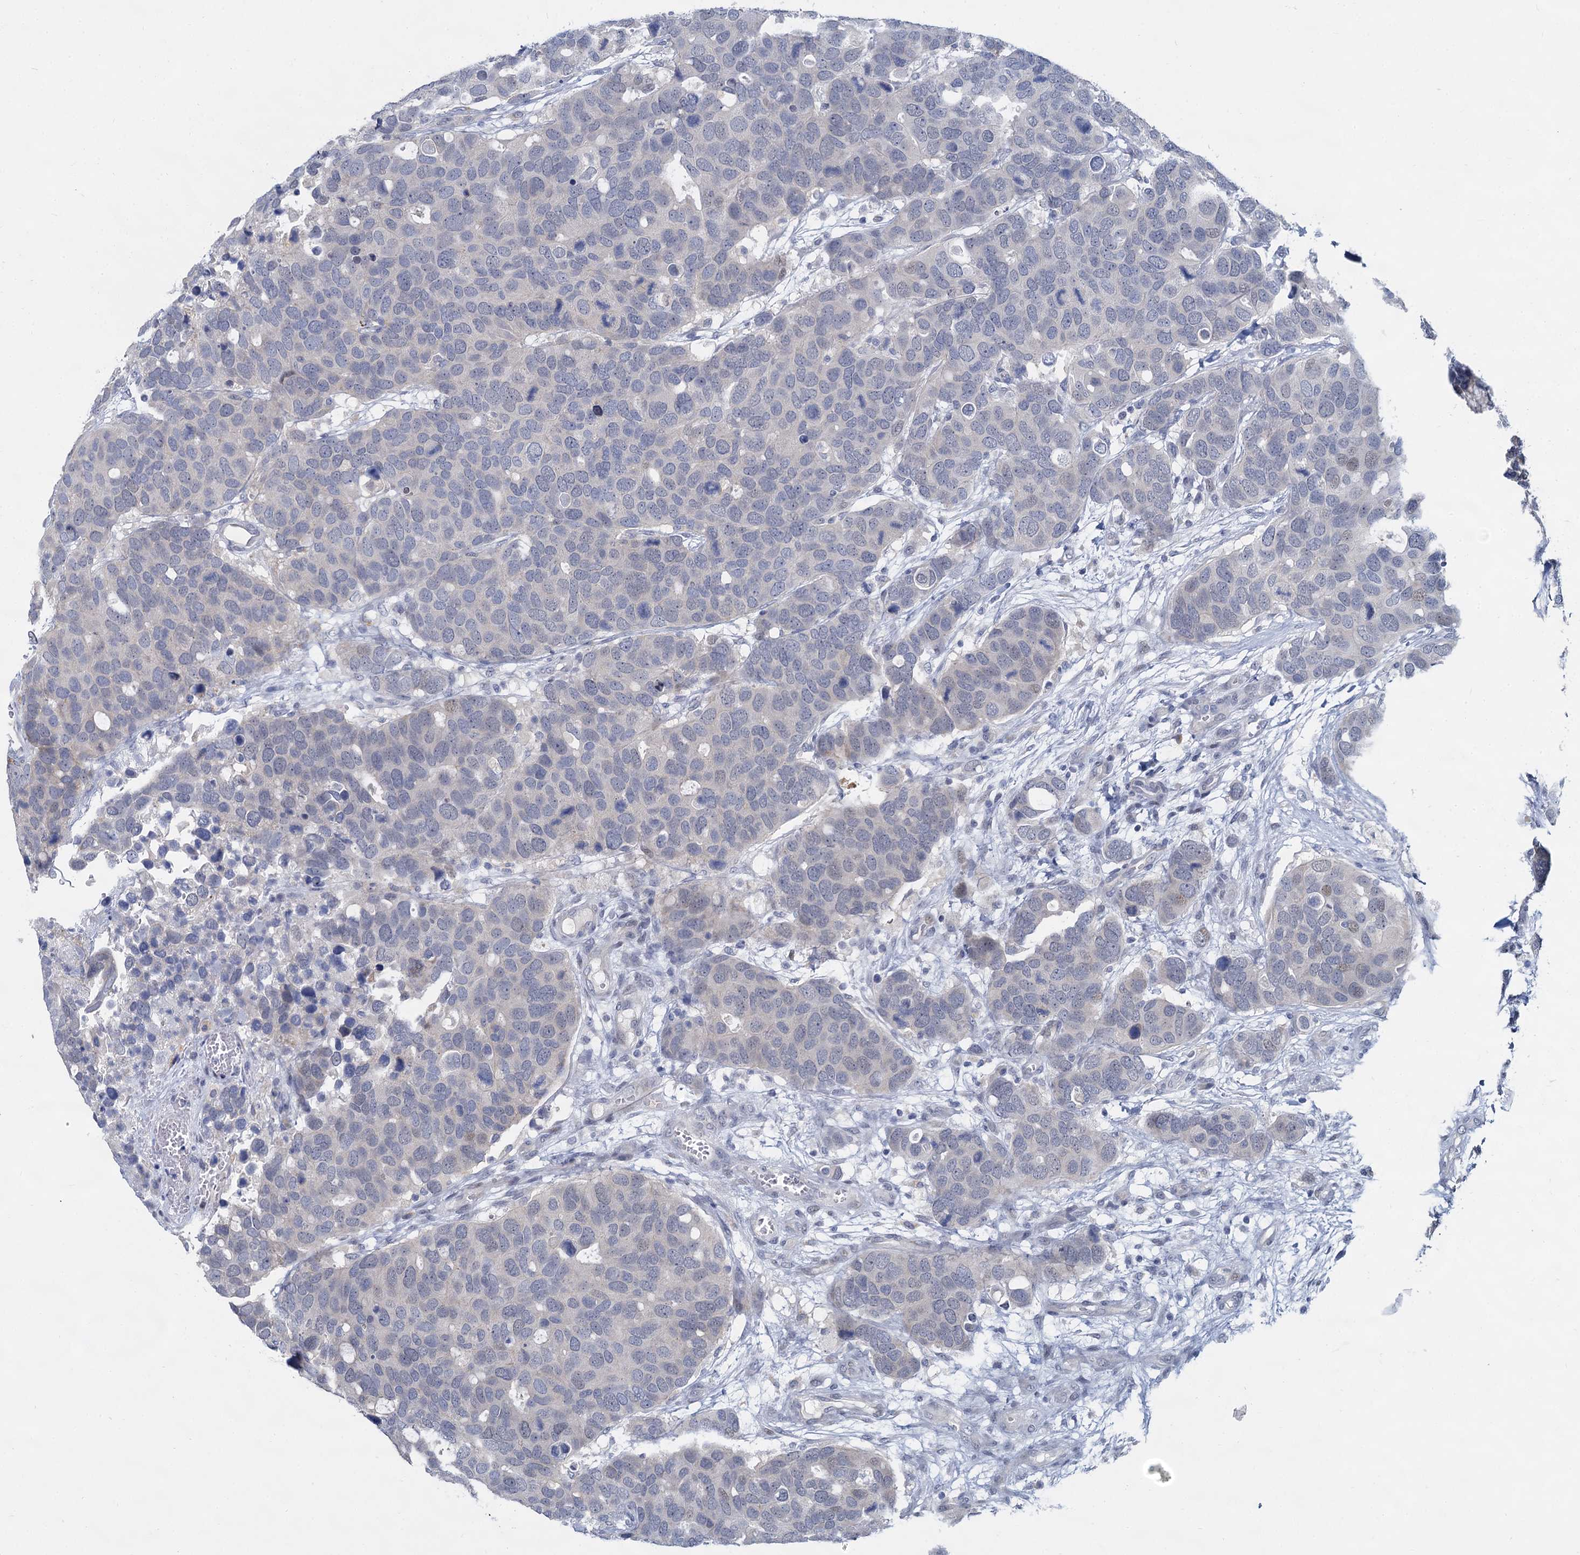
{"staining": {"intensity": "negative", "quantity": "none", "location": "none"}, "tissue": "breast cancer", "cell_type": "Tumor cells", "image_type": "cancer", "snomed": [{"axis": "morphology", "description": "Duct carcinoma"}, {"axis": "topography", "description": "Breast"}], "caption": "Photomicrograph shows no significant protein expression in tumor cells of intraductal carcinoma (breast).", "gene": "ACRBP", "patient": {"sex": "female", "age": 83}}